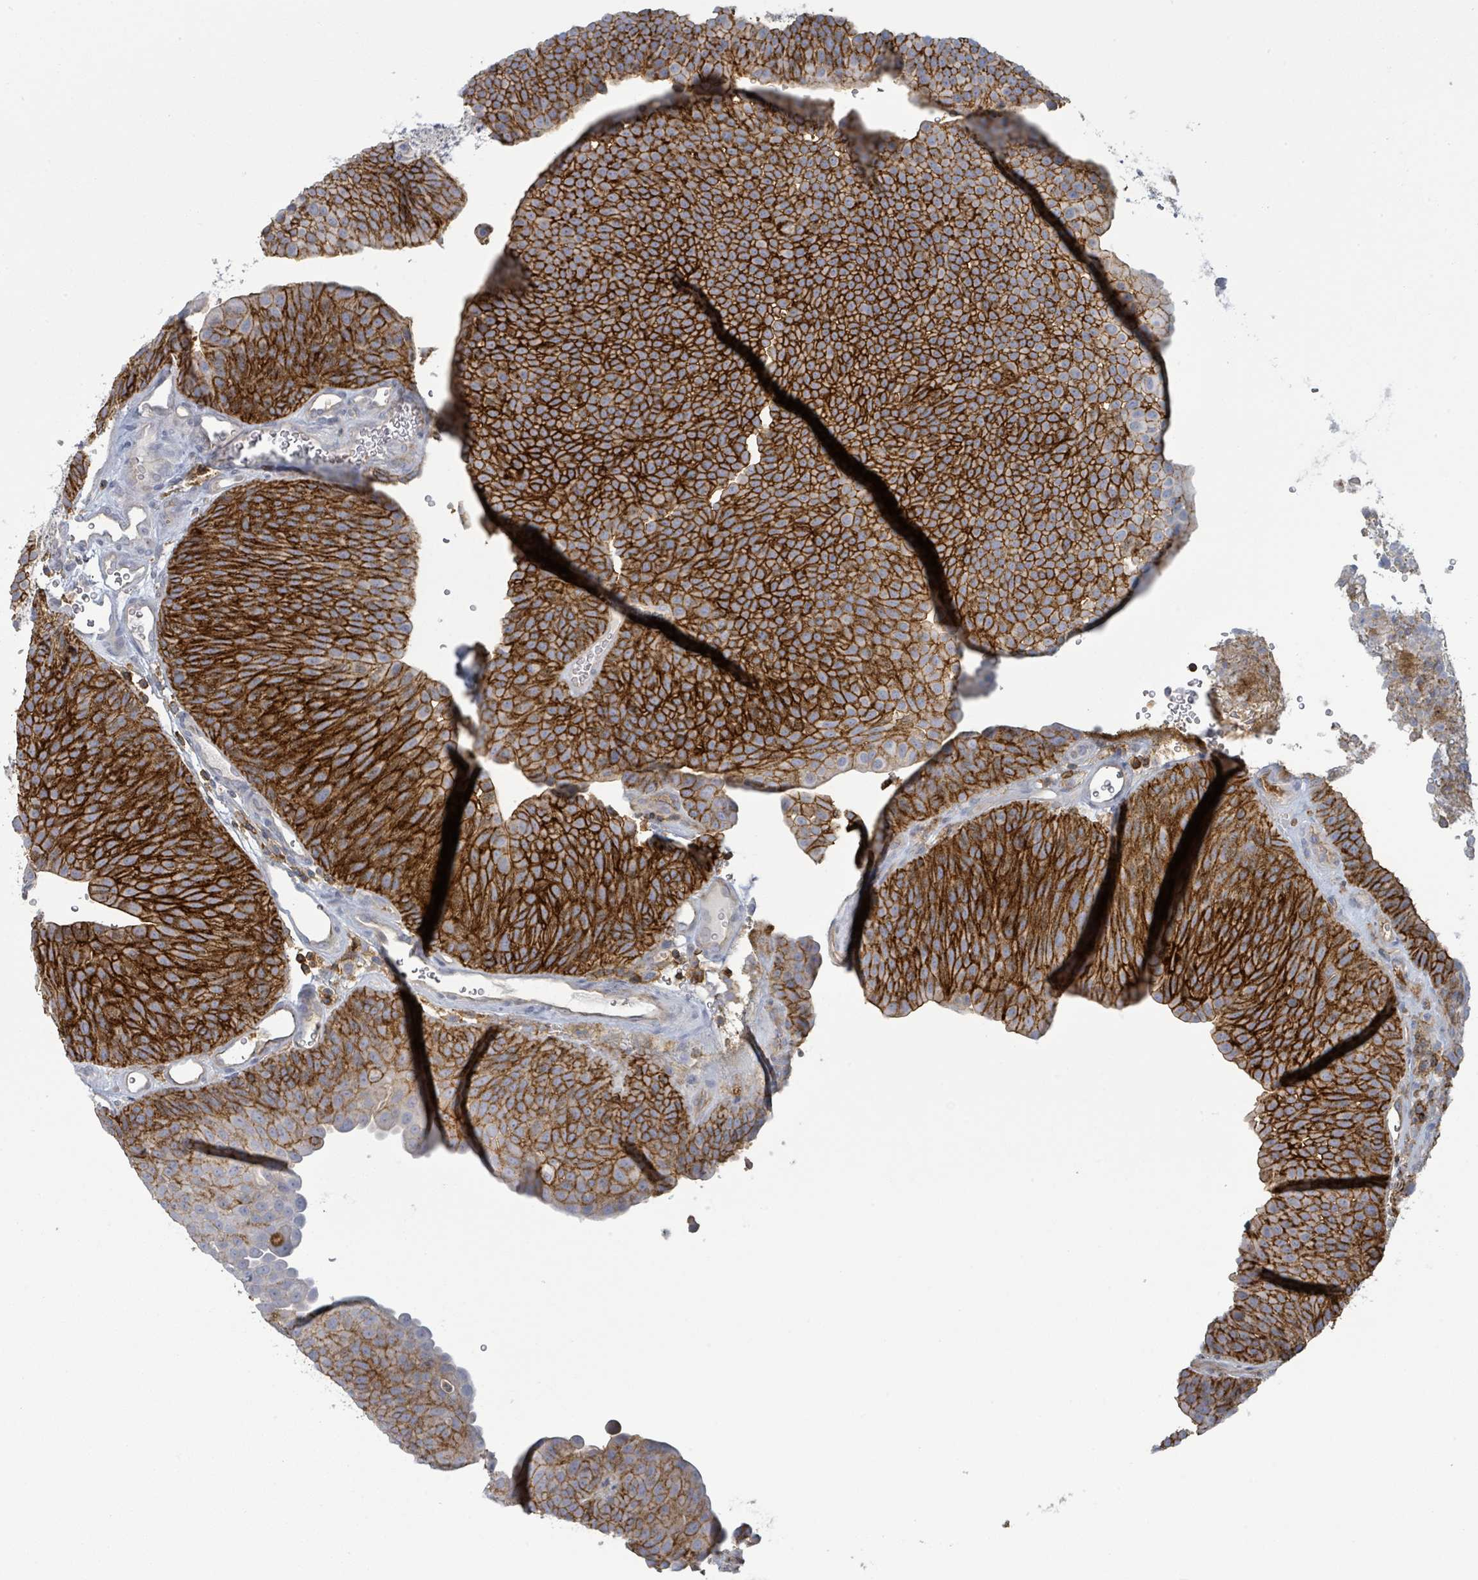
{"staining": {"intensity": "strong", "quantity": ">75%", "location": "cytoplasmic/membranous"}, "tissue": "urothelial cancer", "cell_type": "Tumor cells", "image_type": "cancer", "snomed": [{"axis": "morphology", "description": "Urothelial carcinoma, NOS"}, {"axis": "topography", "description": "Urinary bladder"}], "caption": "Urothelial cancer stained for a protein displays strong cytoplasmic/membranous positivity in tumor cells.", "gene": "TNFRSF14", "patient": {"sex": "male", "age": 67}}